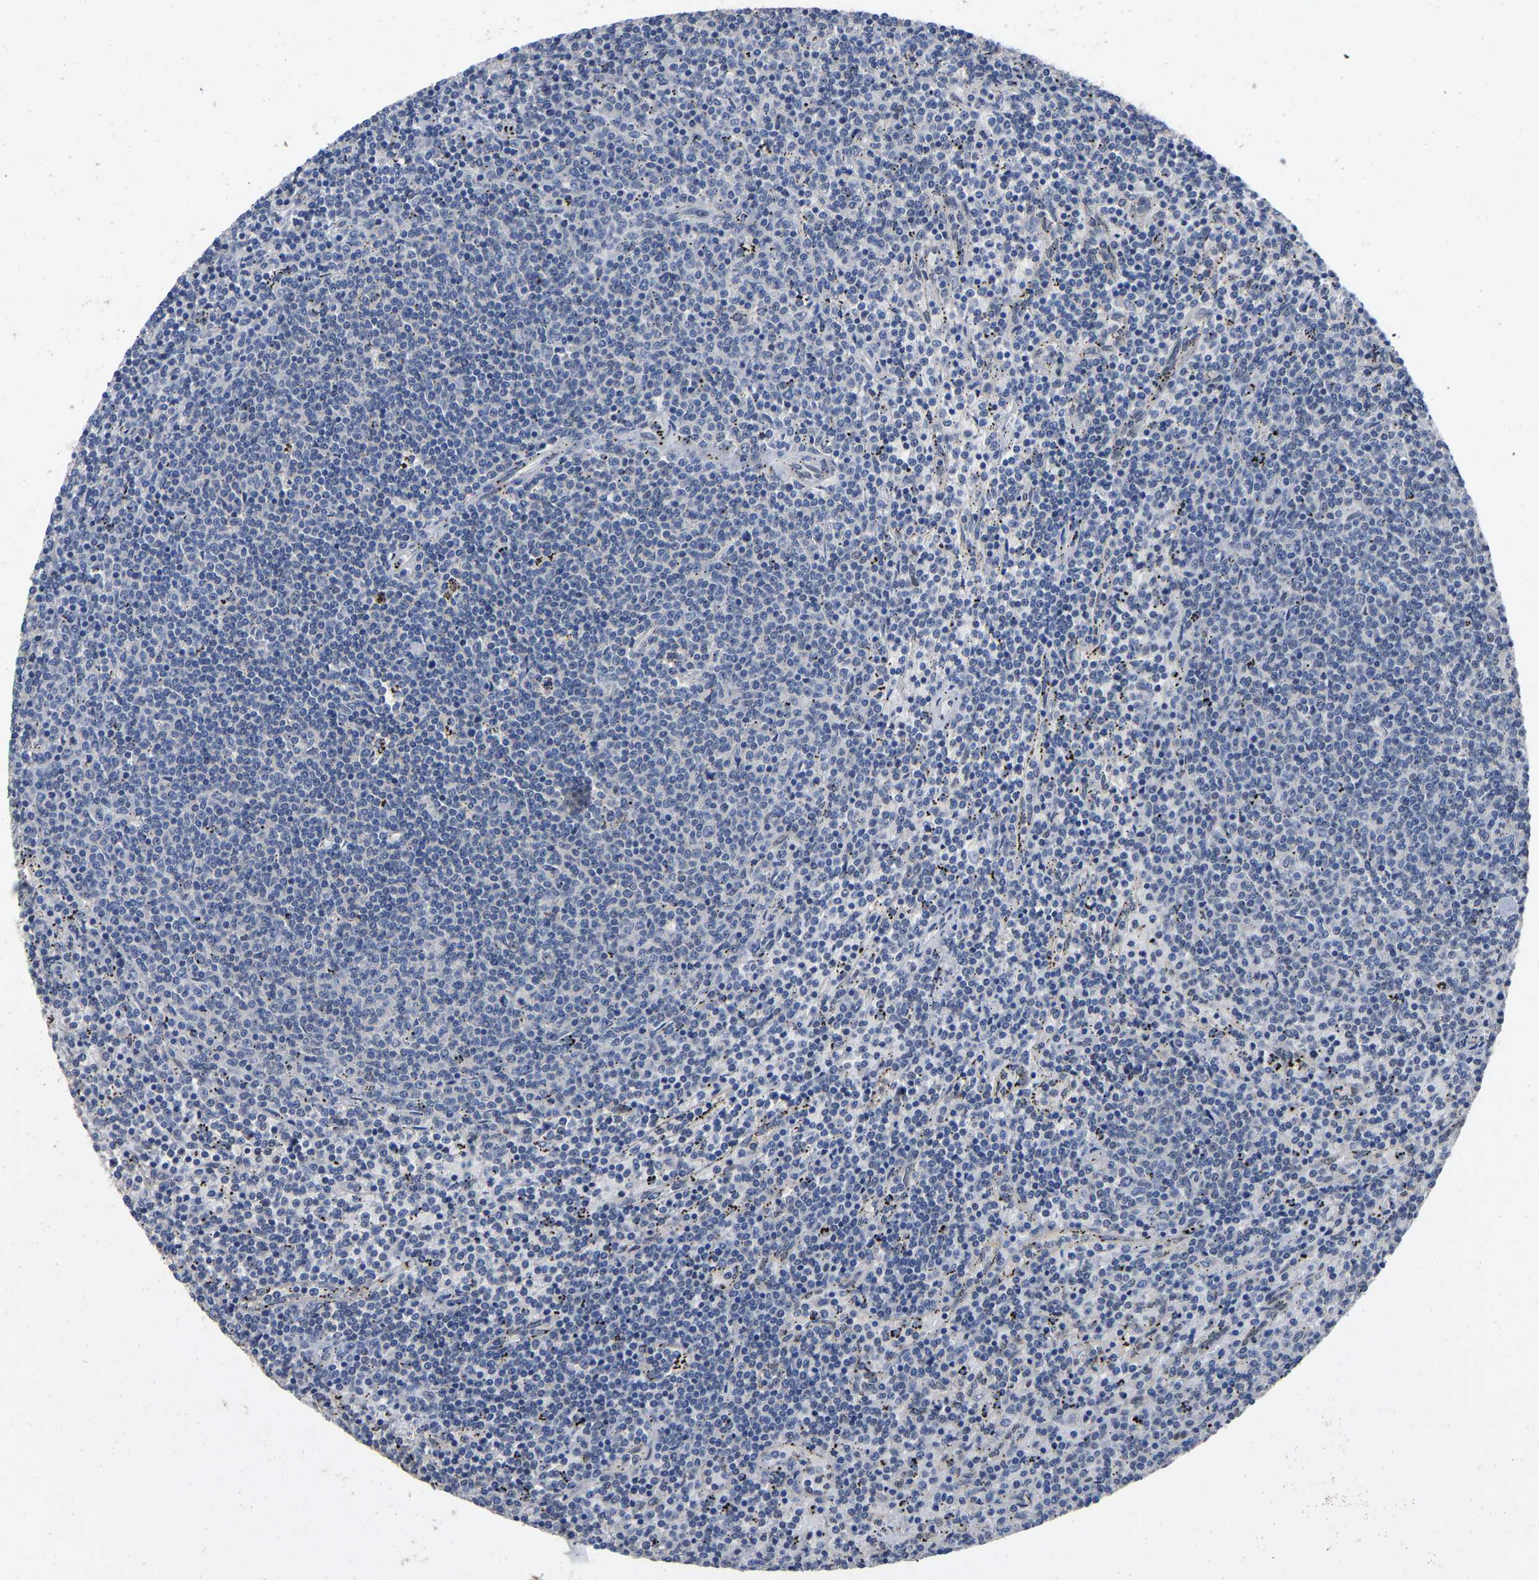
{"staining": {"intensity": "negative", "quantity": "none", "location": "none"}, "tissue": "lymphoma", "cell_type": "Tumor cells", "image_type": "cancer", "snomed": [{"axis": "morphology", "description": "Malignant lymphoma, non-Hodgkin's type, Low grade"}, {"axis": "topography", "description": "Spleen"}], "caption": "Immunohistochemistry histopathology image of low-grade malignant lymphoma, non-Hodgkin's type stained for a protein (brown), which exhibits no positivity in tumor cells.", "gene": "QKI", "patient": {"sex": "female", "age": 50}}